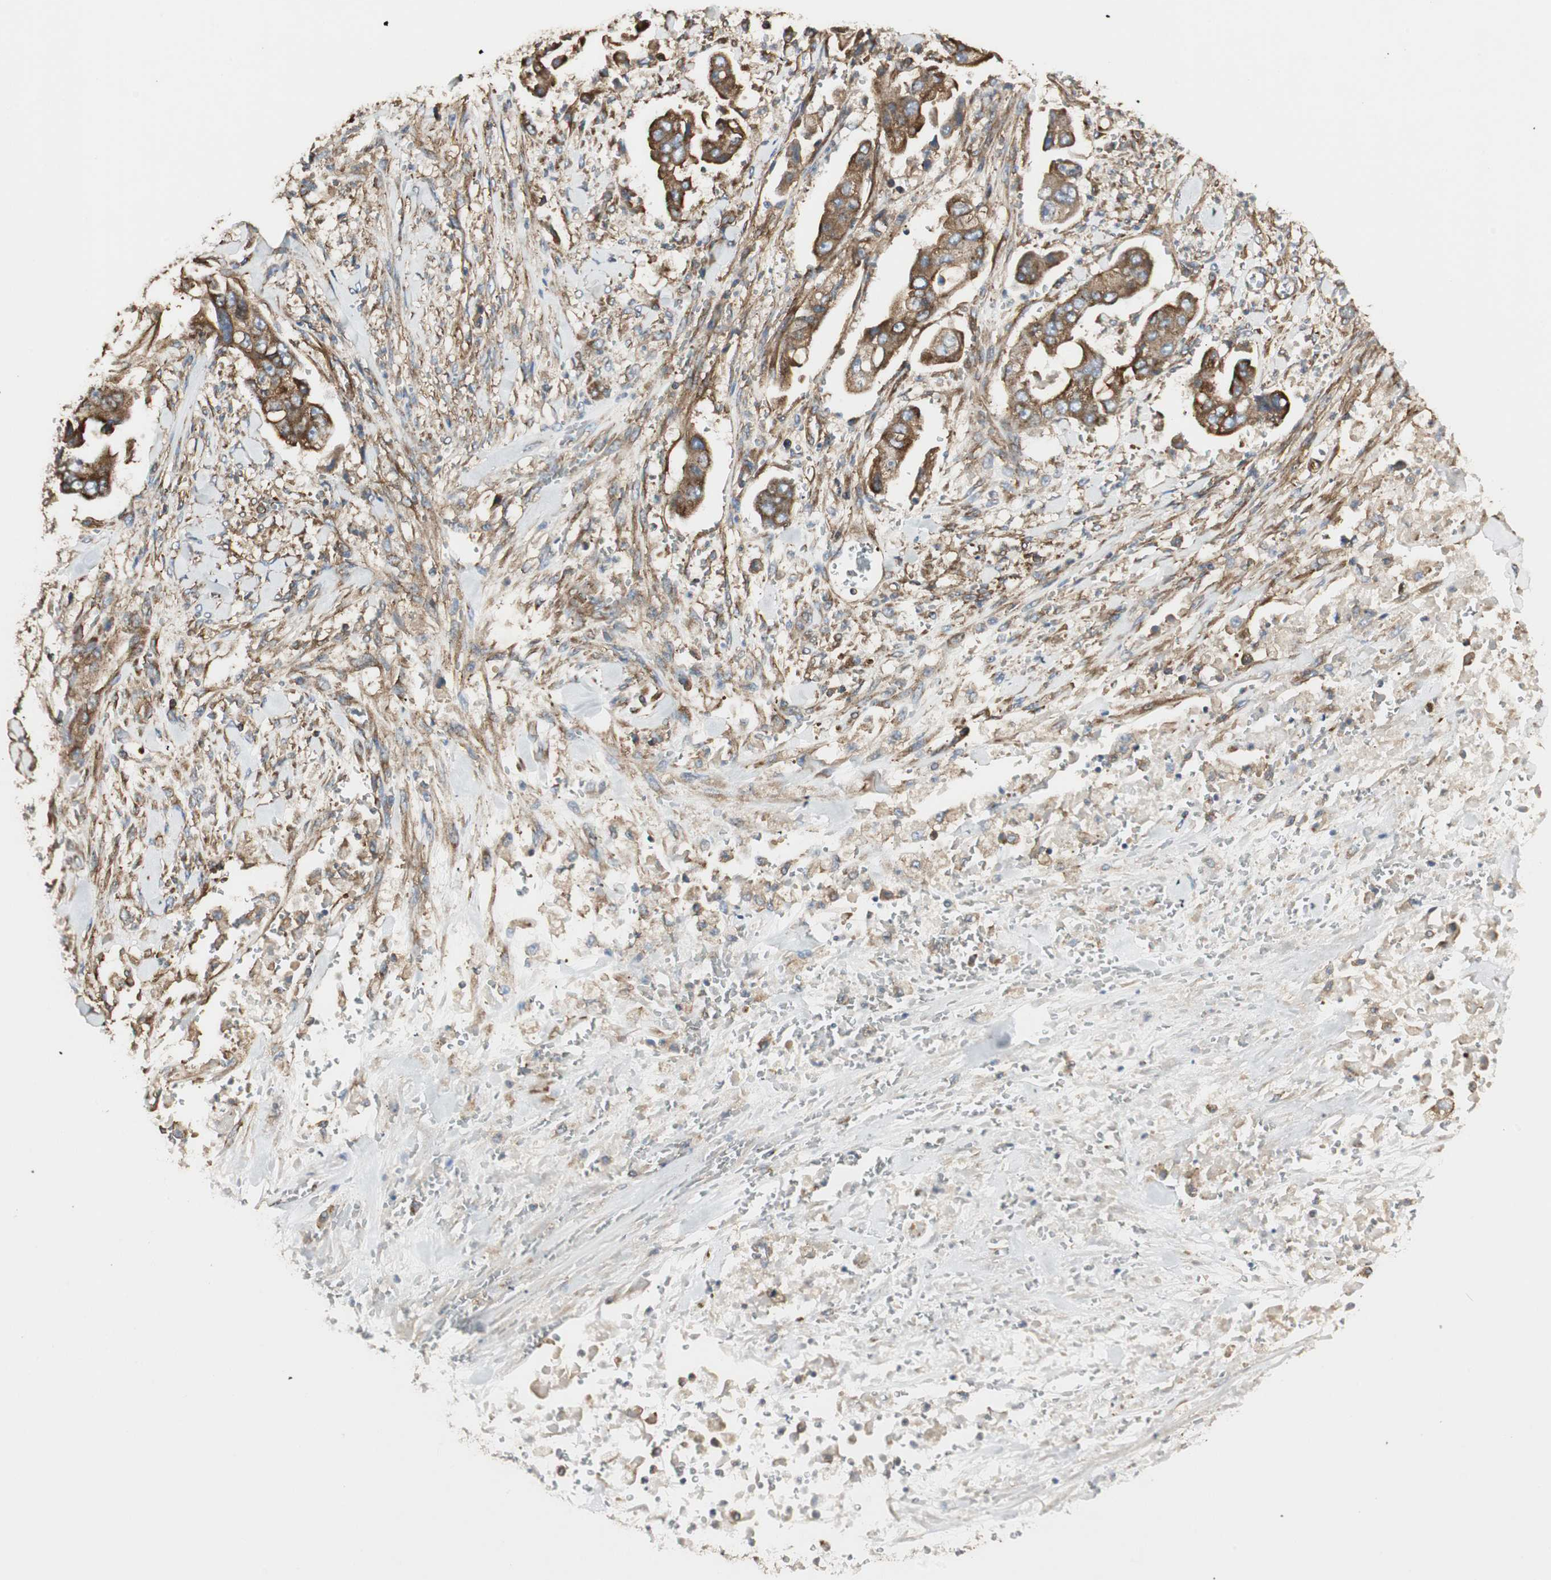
{"staining": {"intensity": "strong", "quantity": ">75%", "location": "cytoplasmic/membranous"}, "tissue": "stomach cancer", "cell_type": "Tumor cells", "image_type": "cancer", "snomed": [{"axis": "morphology", "description": "Adenocarcinoma, NOS"}, {"axis": "topography", "description": "Stomach"}], "caption": "DAB (3,3'-diaminobenzidine) immunohistochemical staining of stomach cancer (adenocarcinoma) demonstrates strong cytoplasmic/membranous protein expression in about >75% of tumor cells.", "gene": "H6PD", "patient": {"sex": "male", "age": 62}}